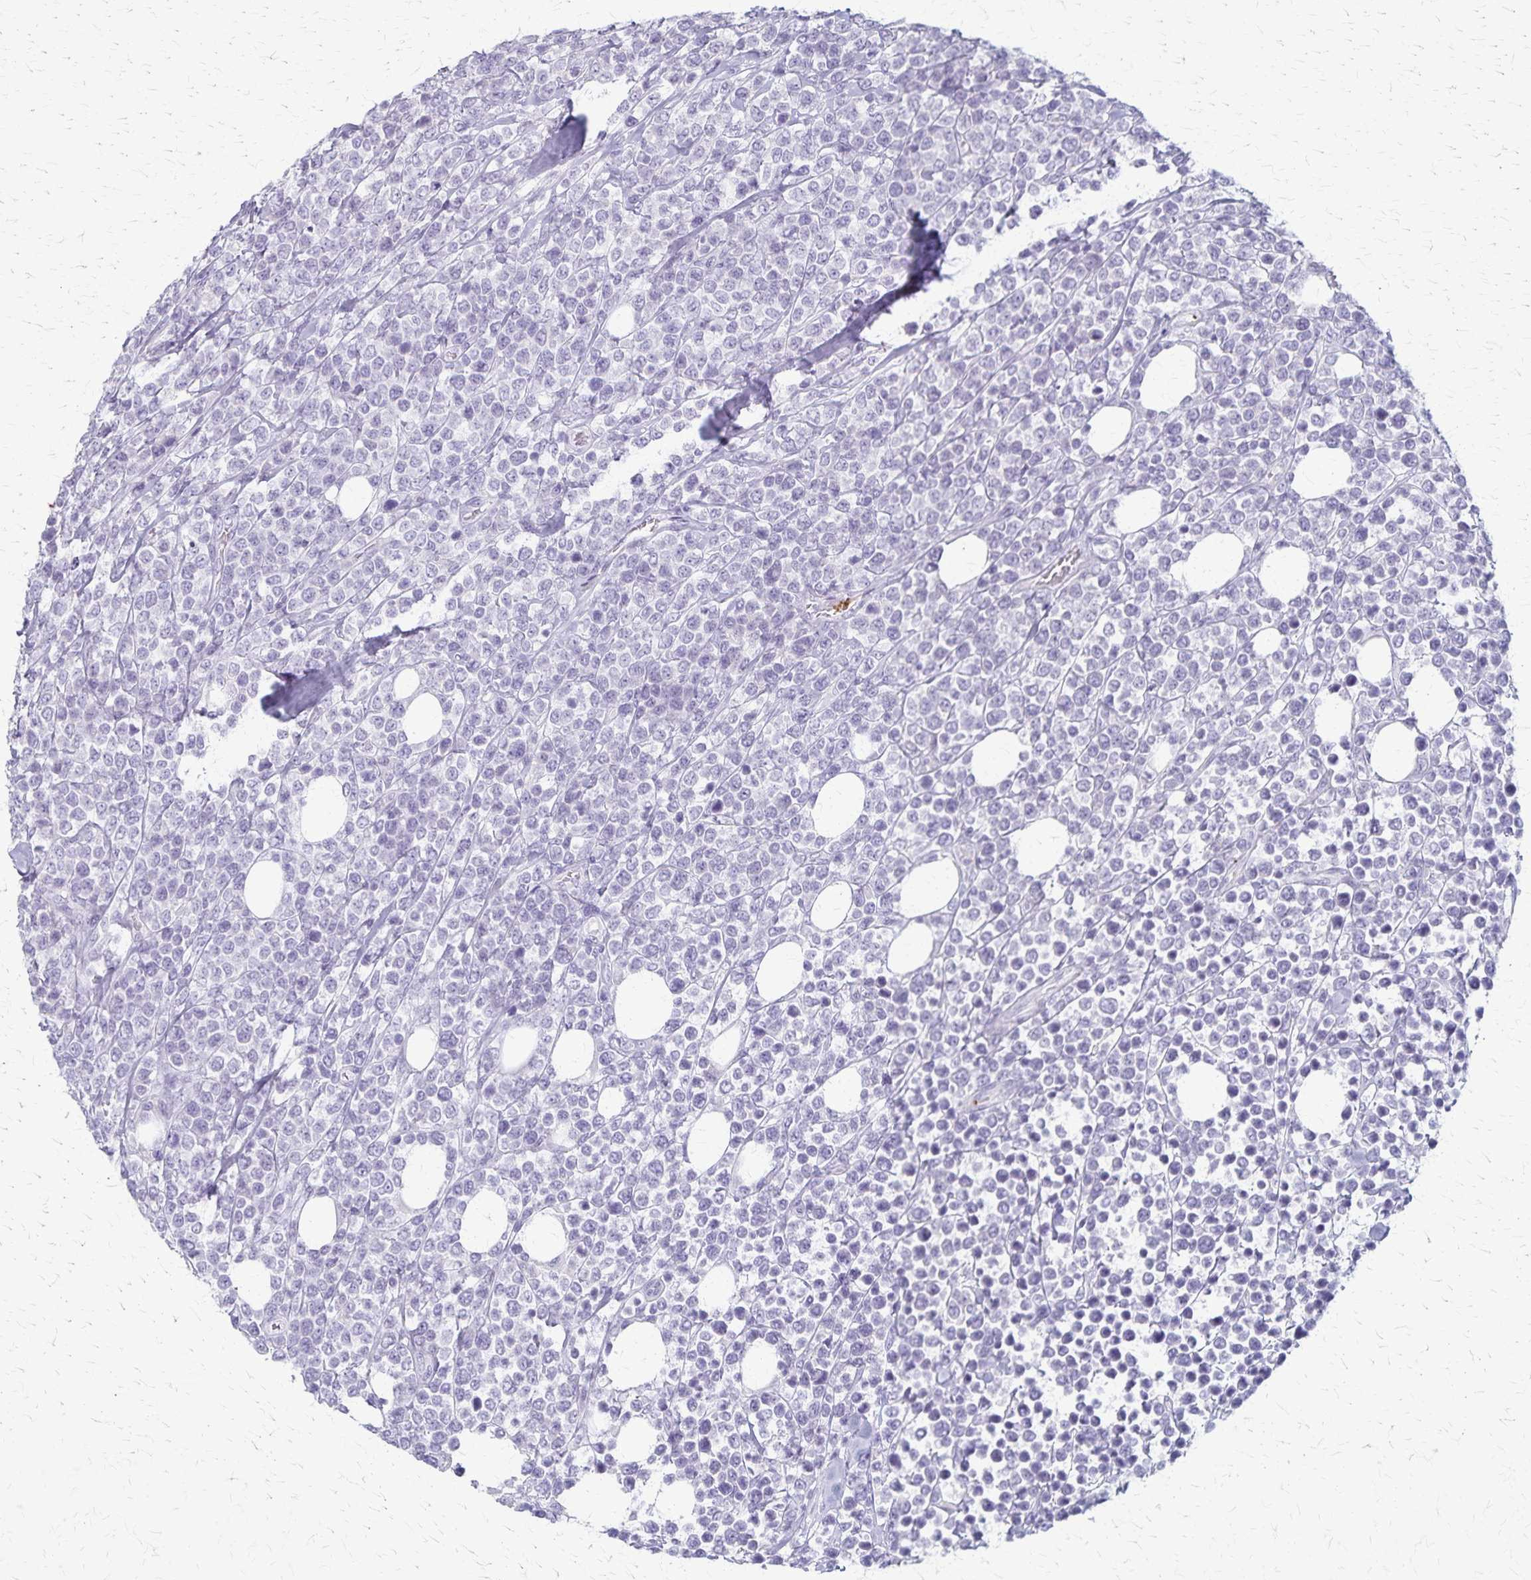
{"staining": {"intensity": "negative", "quantity": "none", "location": "none"}, "tissue": "lymphoma", "cell_type": "Tumor cells", "image_type": "cancer", "snomed": [{"axis": "morphology", "description": "Malignant lymphoma, non-Hodgkin's type, High grade"}, {"axis": "topography", "description": "Soft tissue"}], "caption": "Immunohistochemical staining of human lymphoma demonstrates no significant staining in tumor cells. (IHC, brightfield microscopy, high magnification).", "gene": "RASL10B", "patient": {"sex": "female", "age": 56}}